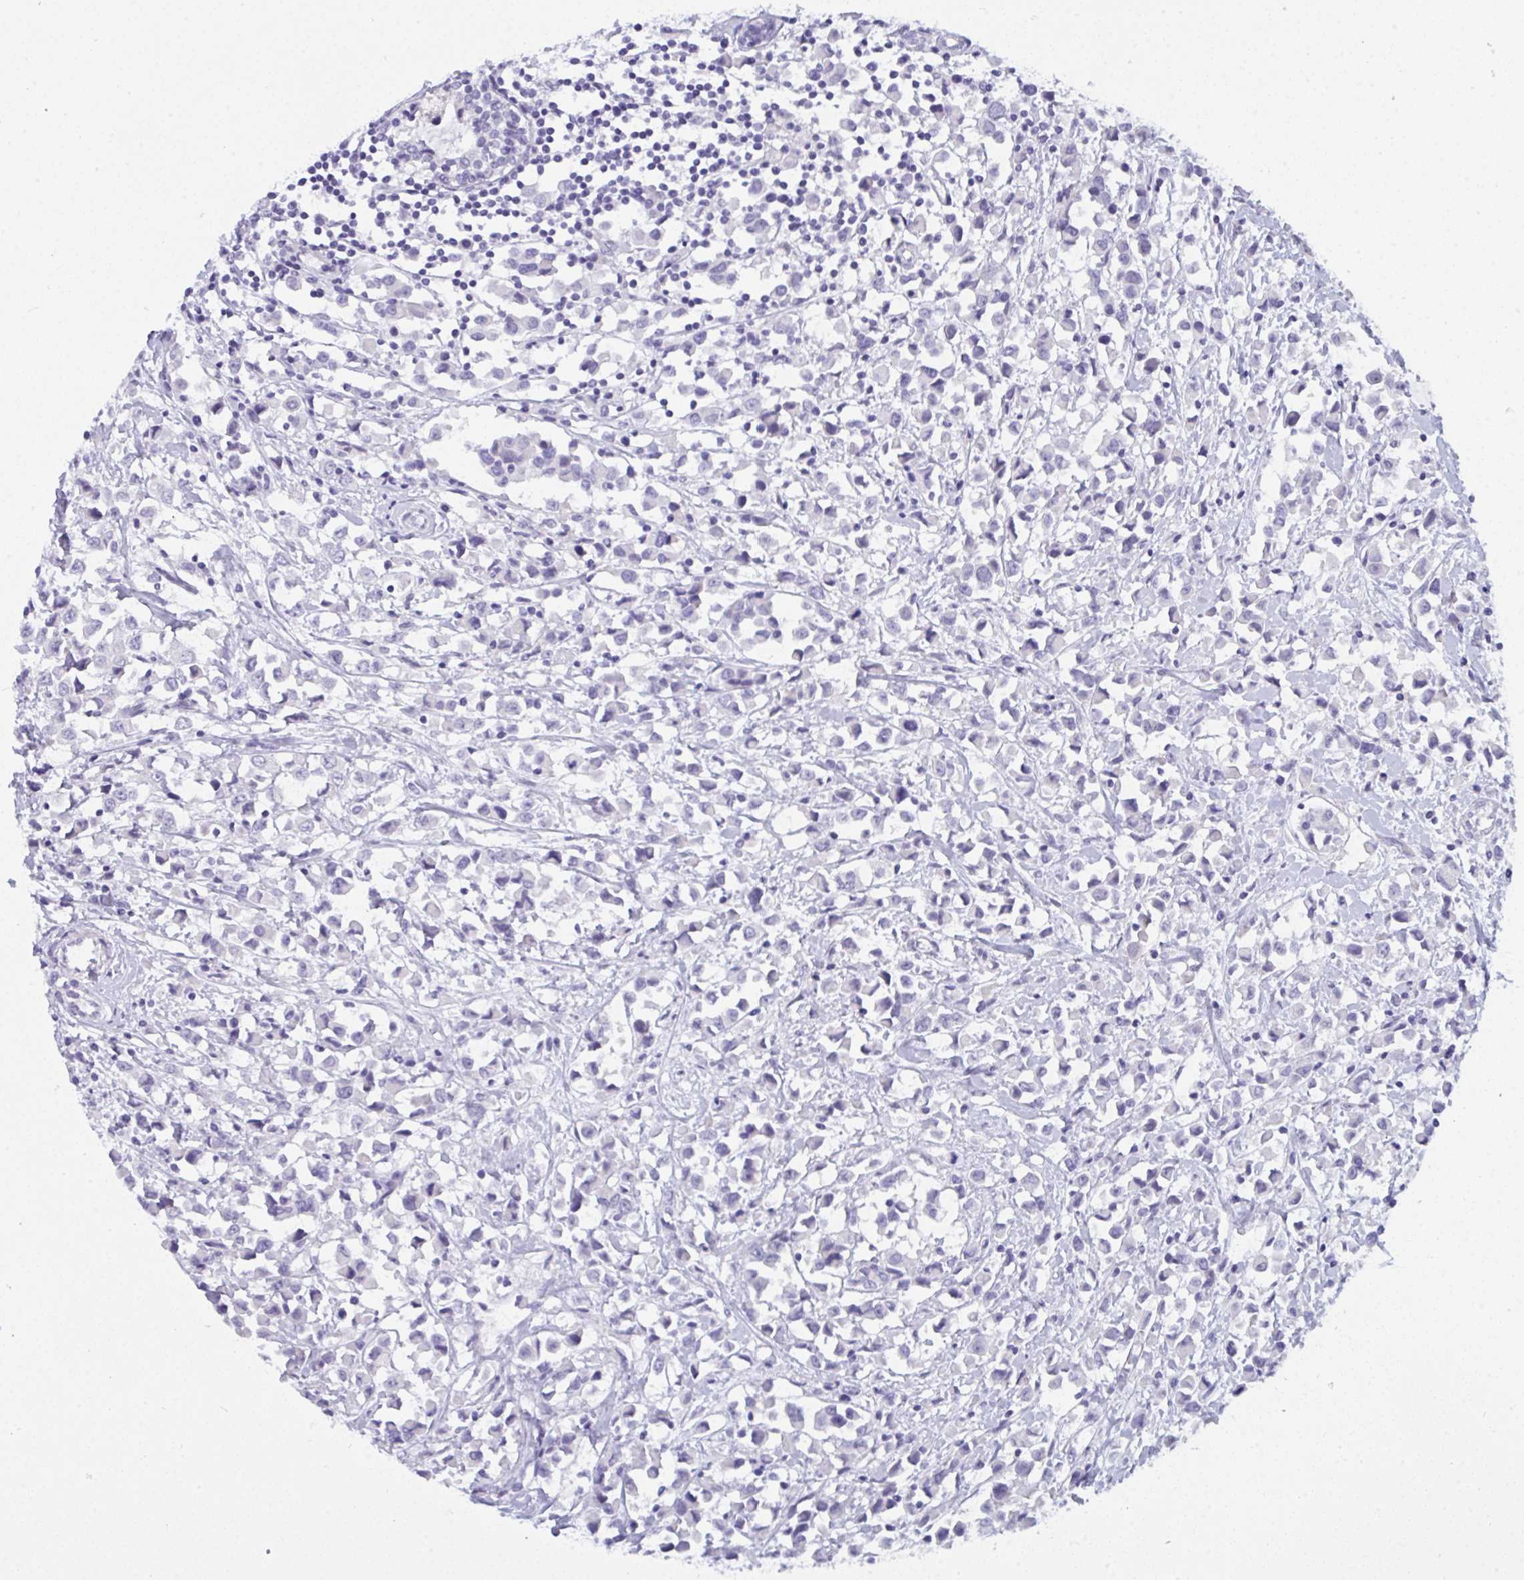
{"staining": {"intensity": "negative", "quantity": "none", "location": "none"}, "tissue": "breast cancer", "cell_type": "Tumor cells", "image_type": "cancer", "snomed": [{"axis": "morphology", "description": "Duct carcinoma"}, {"axis": "topography", "description": "Breast"}], "caption": "Infiltrating ductal carcinoma (breast) was stained to show a protein in brown. There is no significant expression in tumor cells. (Stains: DAB (3,3'-diaminobenzidine) immunohistochemistry (IHC) with hematoxylin counter stain, Microscopy: brightfield microscopy at high magnification).", "gene": "PRDM9", "patient": {"sex": "female", "age": 61}}